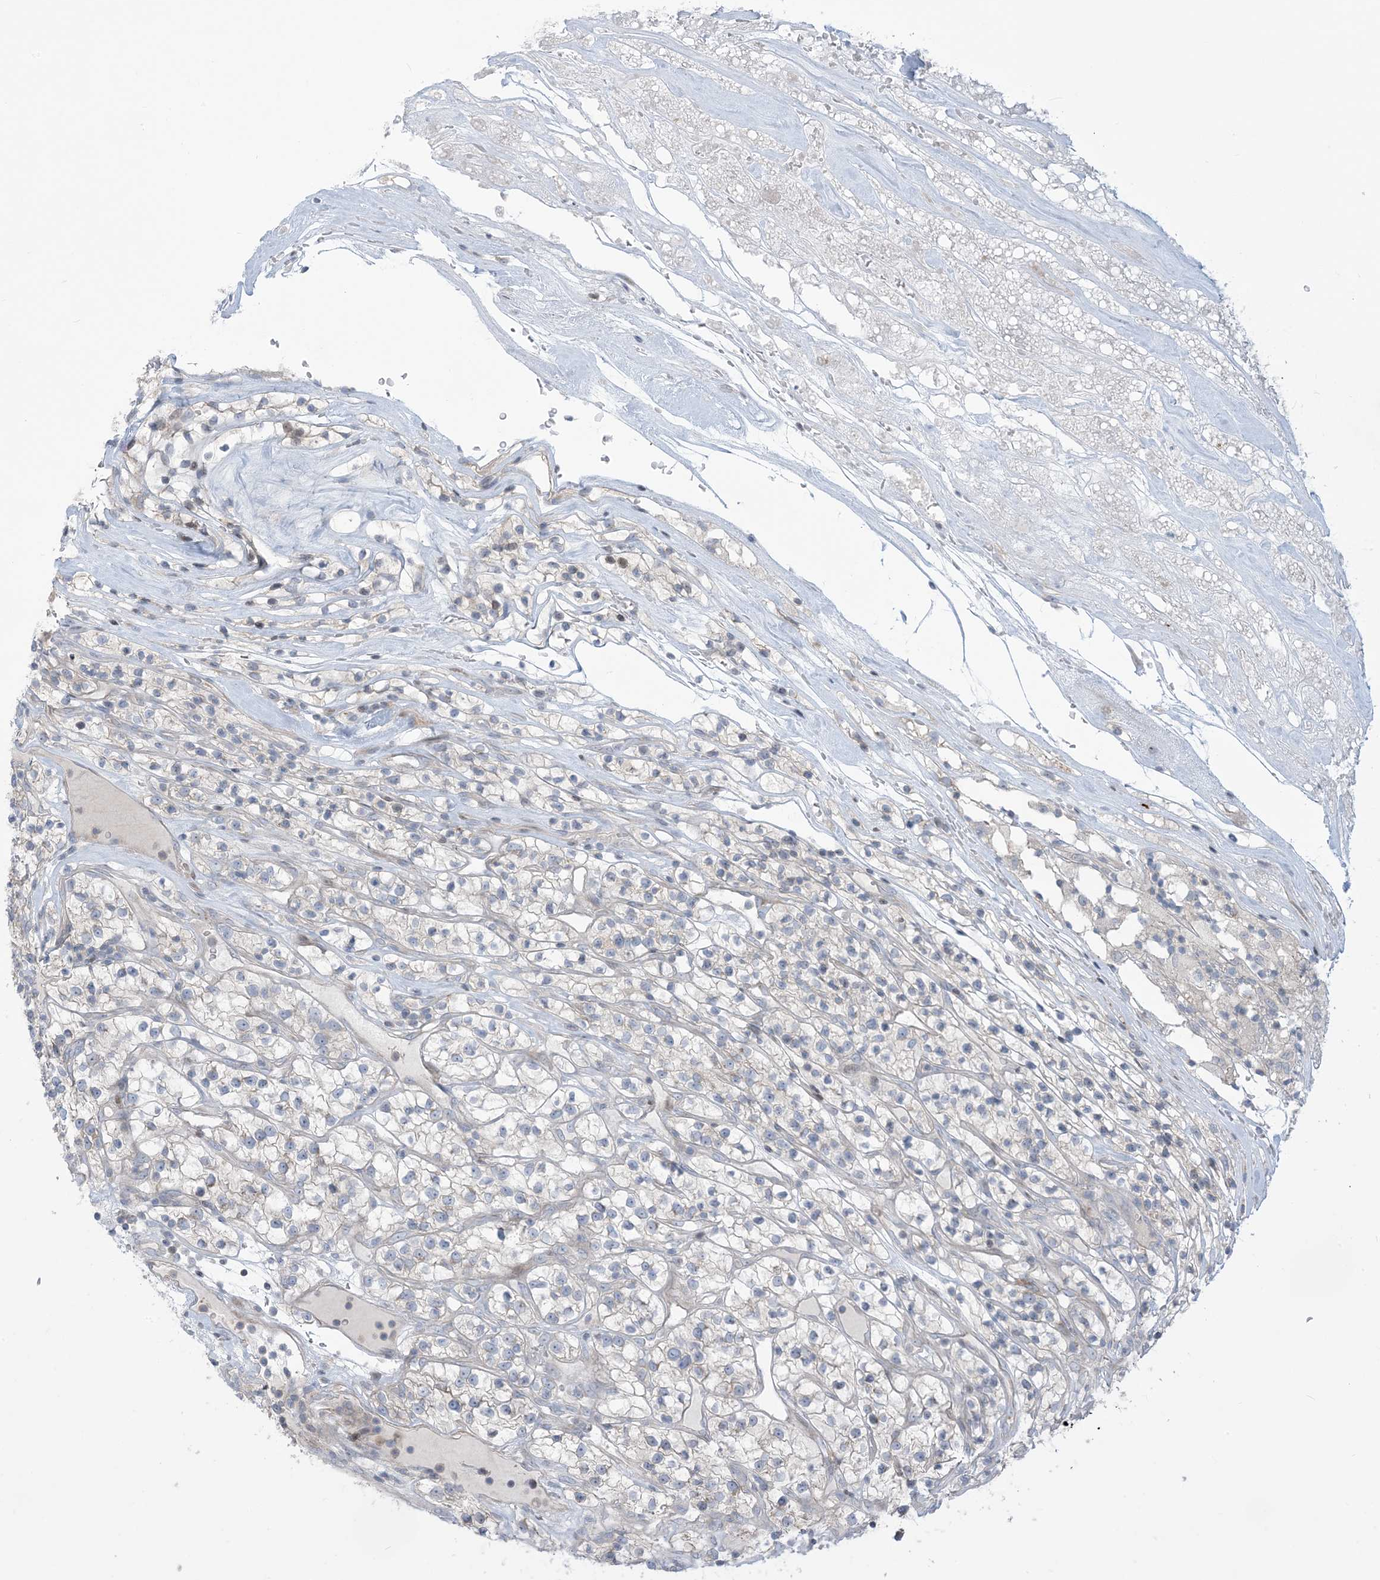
{"staining": {"intensity": "negative", "quantity": "none", "location": "none"}, "tissue": "renal cancer", "cell_type": "Tumor cells", "image_type": "cancer", "snomed": [{"axis": "morphology", "description": "Adenocarcinoma, NOS"}, {"axis": "topography", "description": "Kidney"}], "caption": "There is no significant positivity in tumor cells of renal cancer (adenocarcinoma). (Immunohistochemistry (ihc), brightfield microscopy, high magnification).", "gene": "AFTPH", "patient": {"sex": "female", "age": 57}}